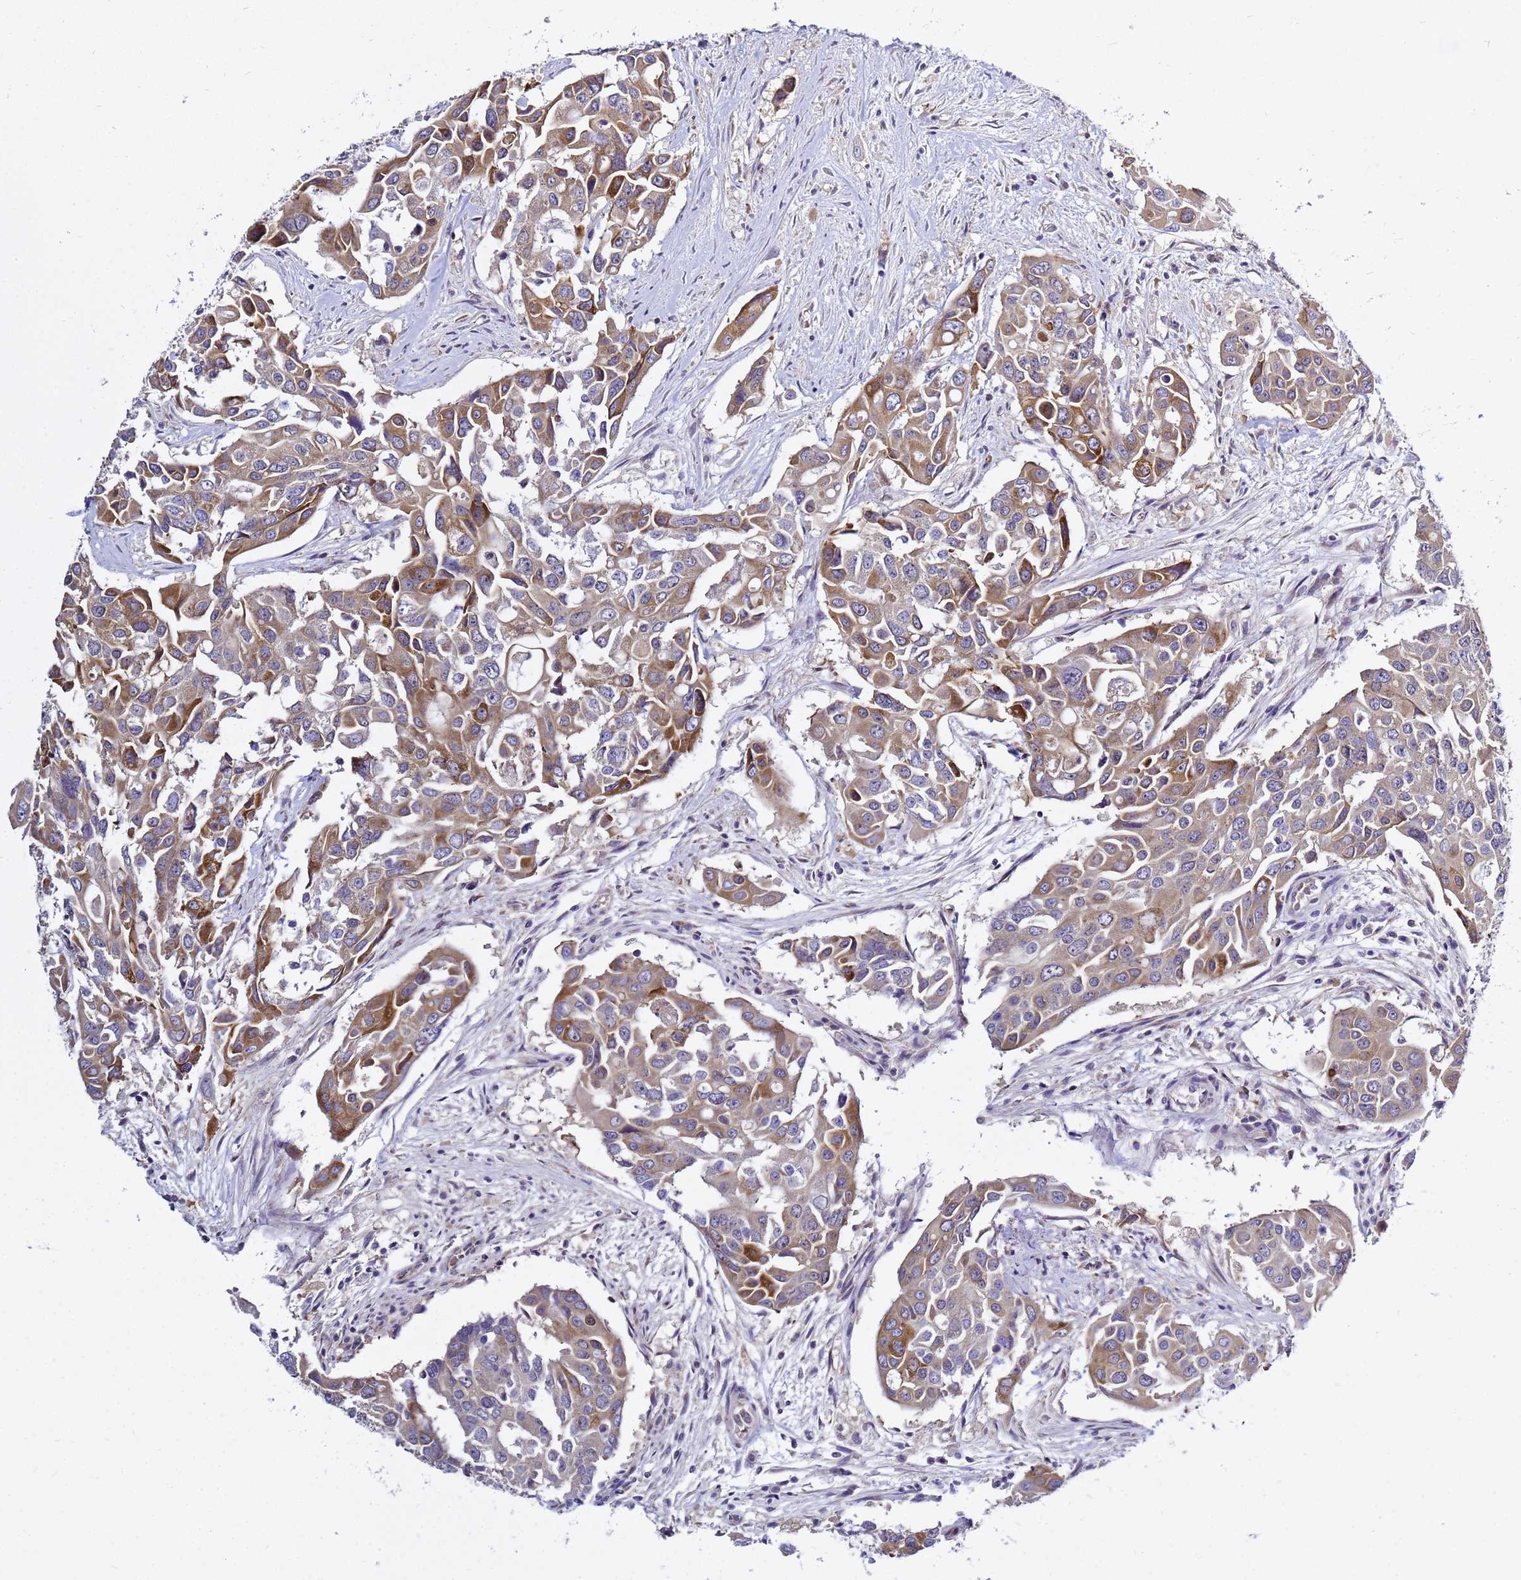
{"staining": {"intensity": "moderate", "quantity": ">75%", "location": "cytoplasmic/membranous"}, "tissue": "colorectal cancer", "cell_type": "Tumor cells", "image_type": "cancer", "snomed": [{"axis": "morphology", "description": "Adenocarcinoma, NOS"}, {"axis": "topography", "description": "Colon"}], "caption": "A brown stain shows moderate cytoplasmic/membranous staining of a protein in colorectal cancer (adenocarcinoma) tumor cells. (DAB IHC, brown staining for protein, blue staining for nuclei).", "gene": "MON1B", "patient": {"sex": "male", "age": 77}}